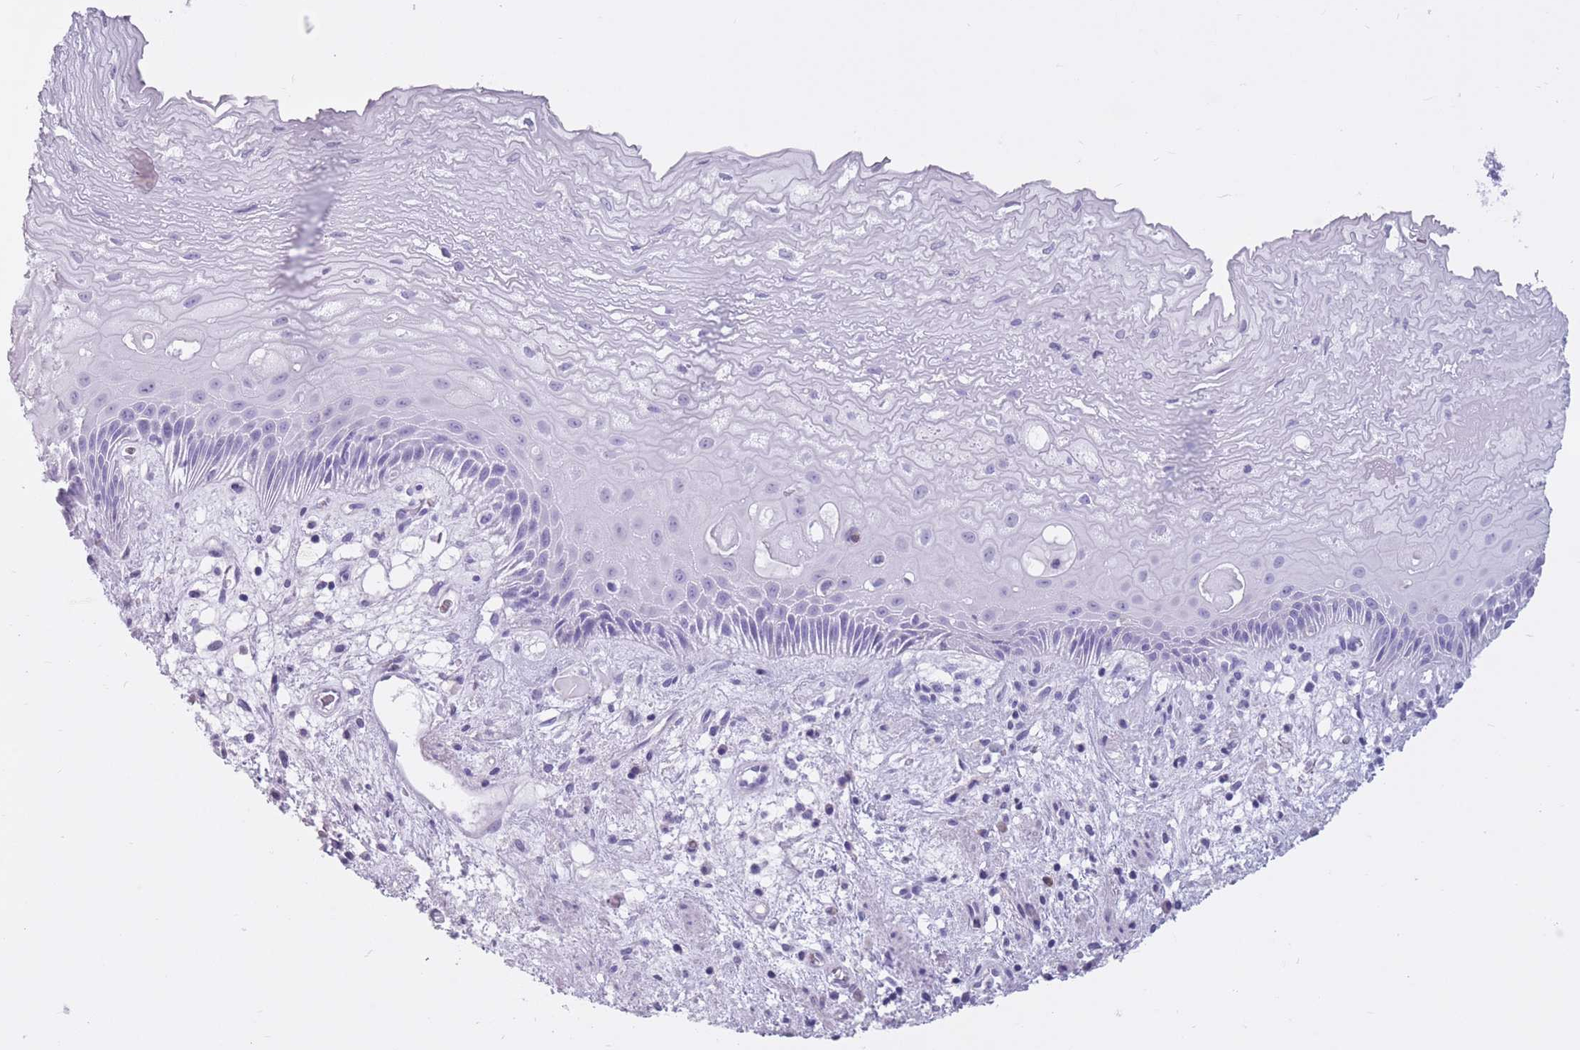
{"staining": {"intensity": "negative", "quantity": "none", "location": "none"}, "tissue": "esophagus", "cell_type": "Squamous epithelial cells", "image_type": "normal", "snomed": [{"axis": "morphology", "description": "Normal tissue, NOS"}, {"axis": "topography", "description": "Esophagus"}], "caption": "High power microscopy photomicrograph of an IHC photomicrograph of benign esophagus, revealing no significant staining in squamous epithelial cells. (DAB immunohistochemistry with hematoxylin counter stain).", "gene": "OR7C1", "patient": {"sex": "male", "age": 60}}